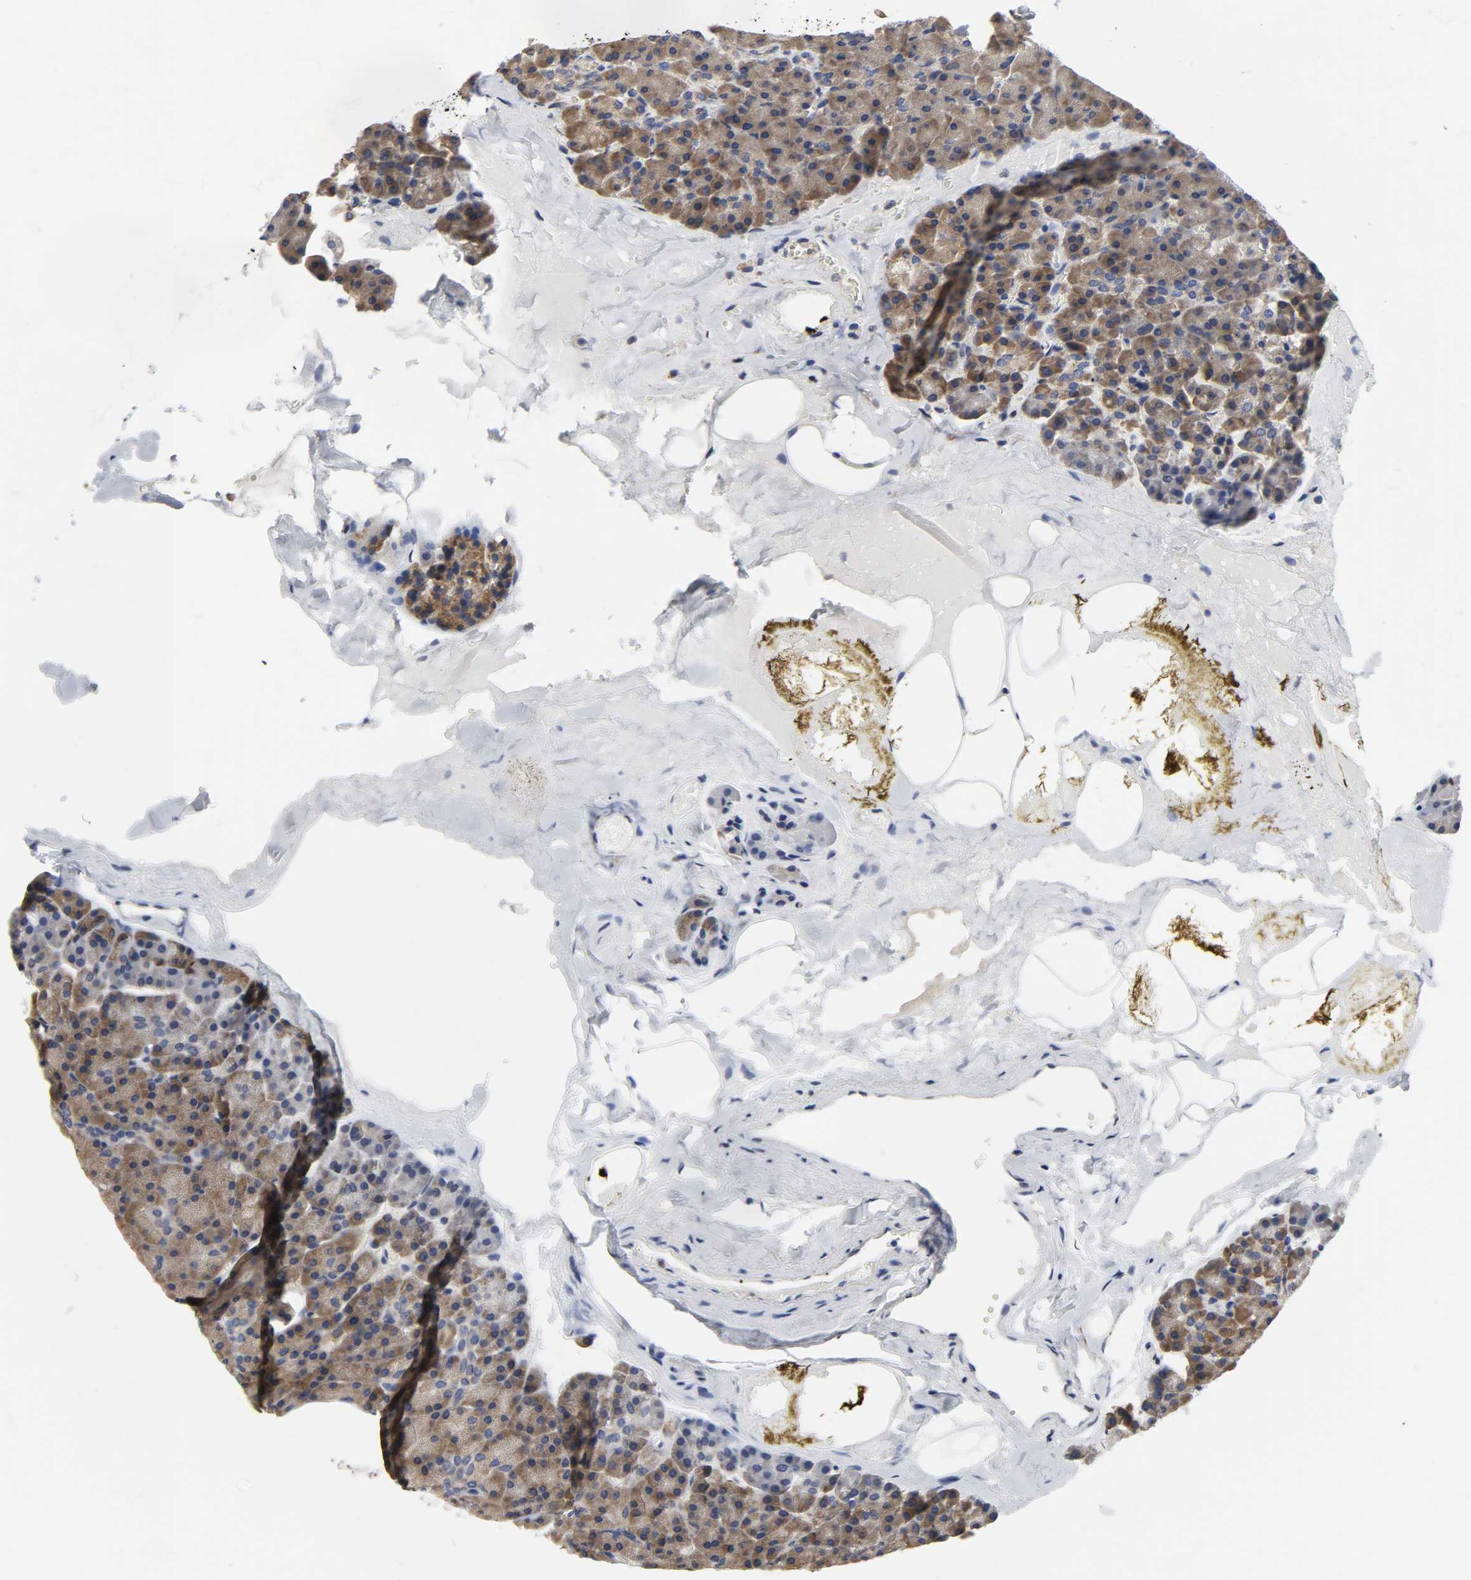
{"staining": {"intensity": "moderate", "quantity": ">75%", "location": "cytoplasmic/membranous"}, "tissue": "pancreas", "cell_type": "Exocrine glandular cells", "image_type": "normal", "snomed": [{"axis": "morphology", "description": "Normal tissue, NOS"}, {"axis": "topography", "description": "Pancreas"}], "caption": "Immunohistochemical staining of normal pancreas exhibits moderate cytoplasmic/membranous protein positivity in approximately >75% of exocrine glandular cells.", "gene": "HCK", "patient": {"sex": "female", "age": 35}}